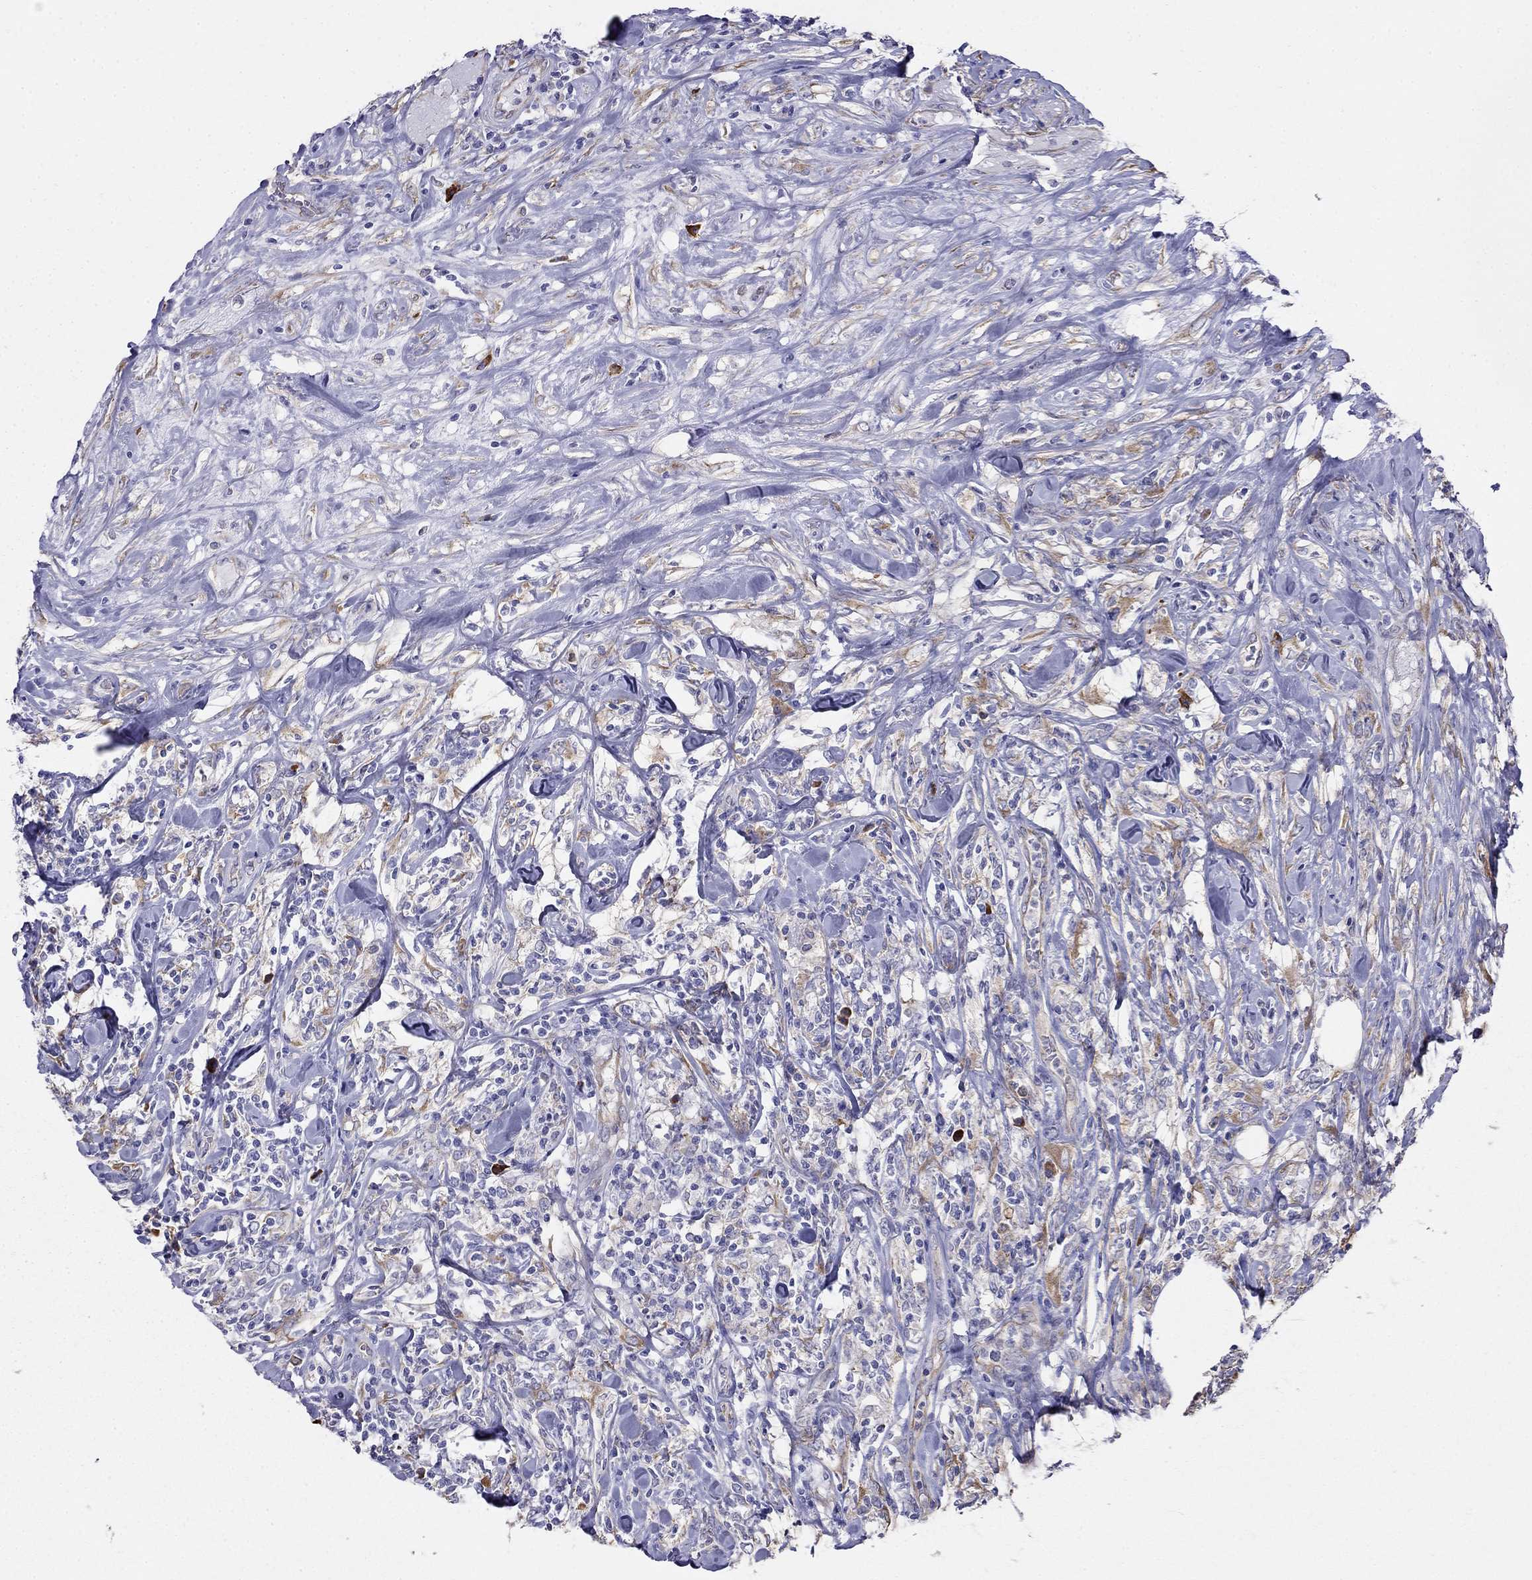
{"staining": {"intensity": "negative", "quantity": "none", "location": "none"}, "tissue": "lymphoma", "cell_type": "Tumor cells", "image_type": "cancer", "snomed": [{"axis": "morphology", "description": "Malignant lymphoma, non-Hodgkin's type, High grade"}, {"axis": "topography", "description": "Lymph node"}], "caption": "Immunohistochemical staining of high-grade malignant lymphoma, non-Hodgkin's type exhibits no significant staining in tumor cells.", "gene": "LONRF2", "patient": {"sex": "female", "age": 84}}